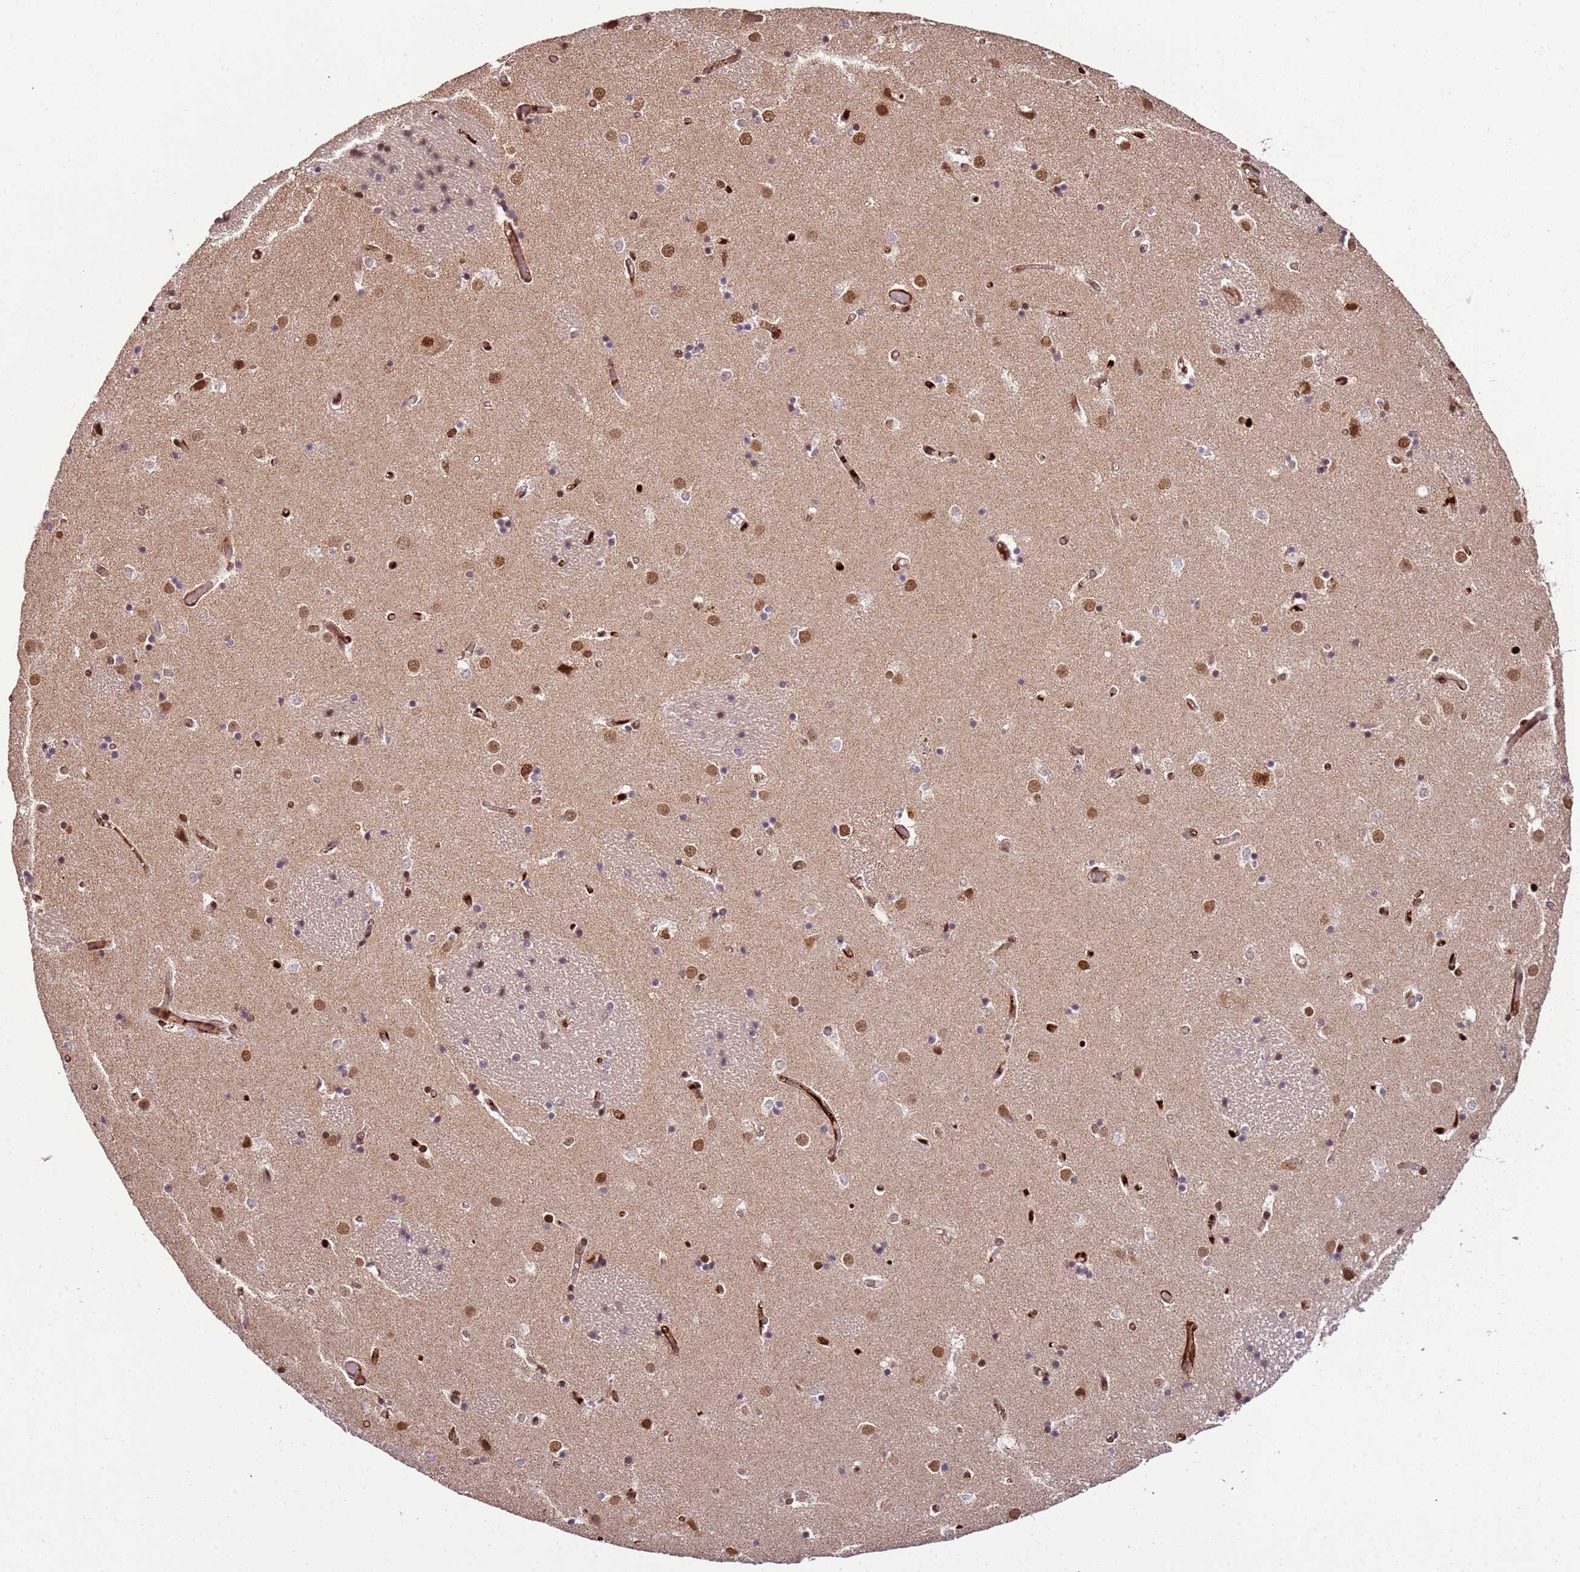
{"staining": {"intensity": "moderate", "quantity": "25%-75%", "location": "nuclear"}, "tissue": "caudate", "cell_type": "Glial cells", "image_type": "normal", "snomed": [{"axis": "morphology", "description": "Normal tissue, NOS"}, {"axis": "topography", "description": "Lateral ventricle wall"}], "caption": "Human caudate stained with a brown dye reveals moderate nuclear positive staining in approximately 25%-75% of glial cells.", "gene": "ZBTB12", "patient": {"sex": "female", "age": 52}}